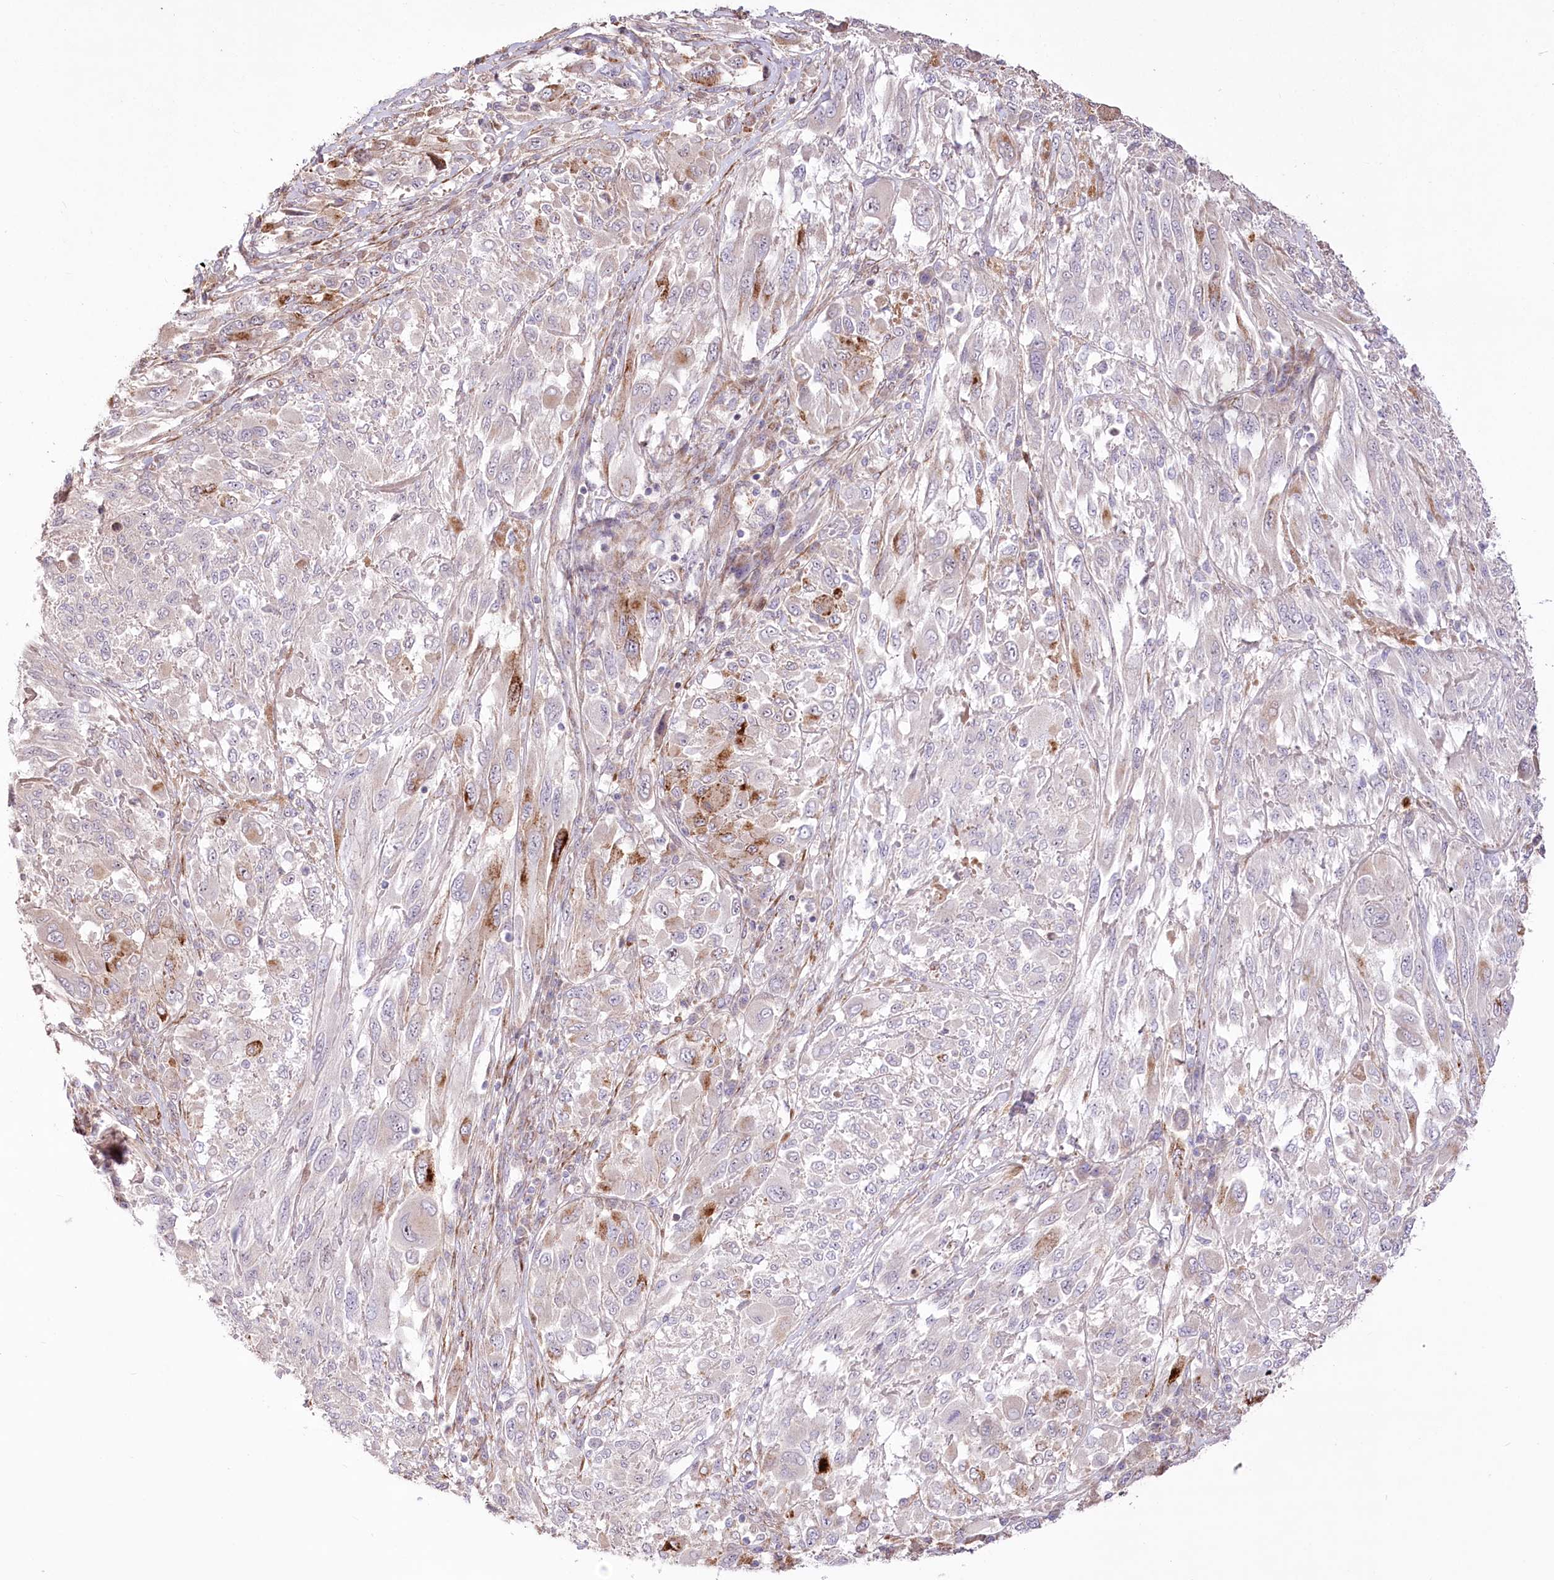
{"staining": {"intensity": "negative", "quantity": "none", "location": "none"}, "tissue": "melanoma", "cell_type": "Tumor cells", "image_type": "cancer", "snomed": [{"axis": "morphology", "description": "Malignant melanoma, NOS"}, {"axis": "topography", "description": "Skin"}], "caption": "Malignant melanoma was stained to show a protein in brown. There is no significant expression in tumor cells.", "gene": "RNF24", "patient": {"sex": "female", "age": 91}}